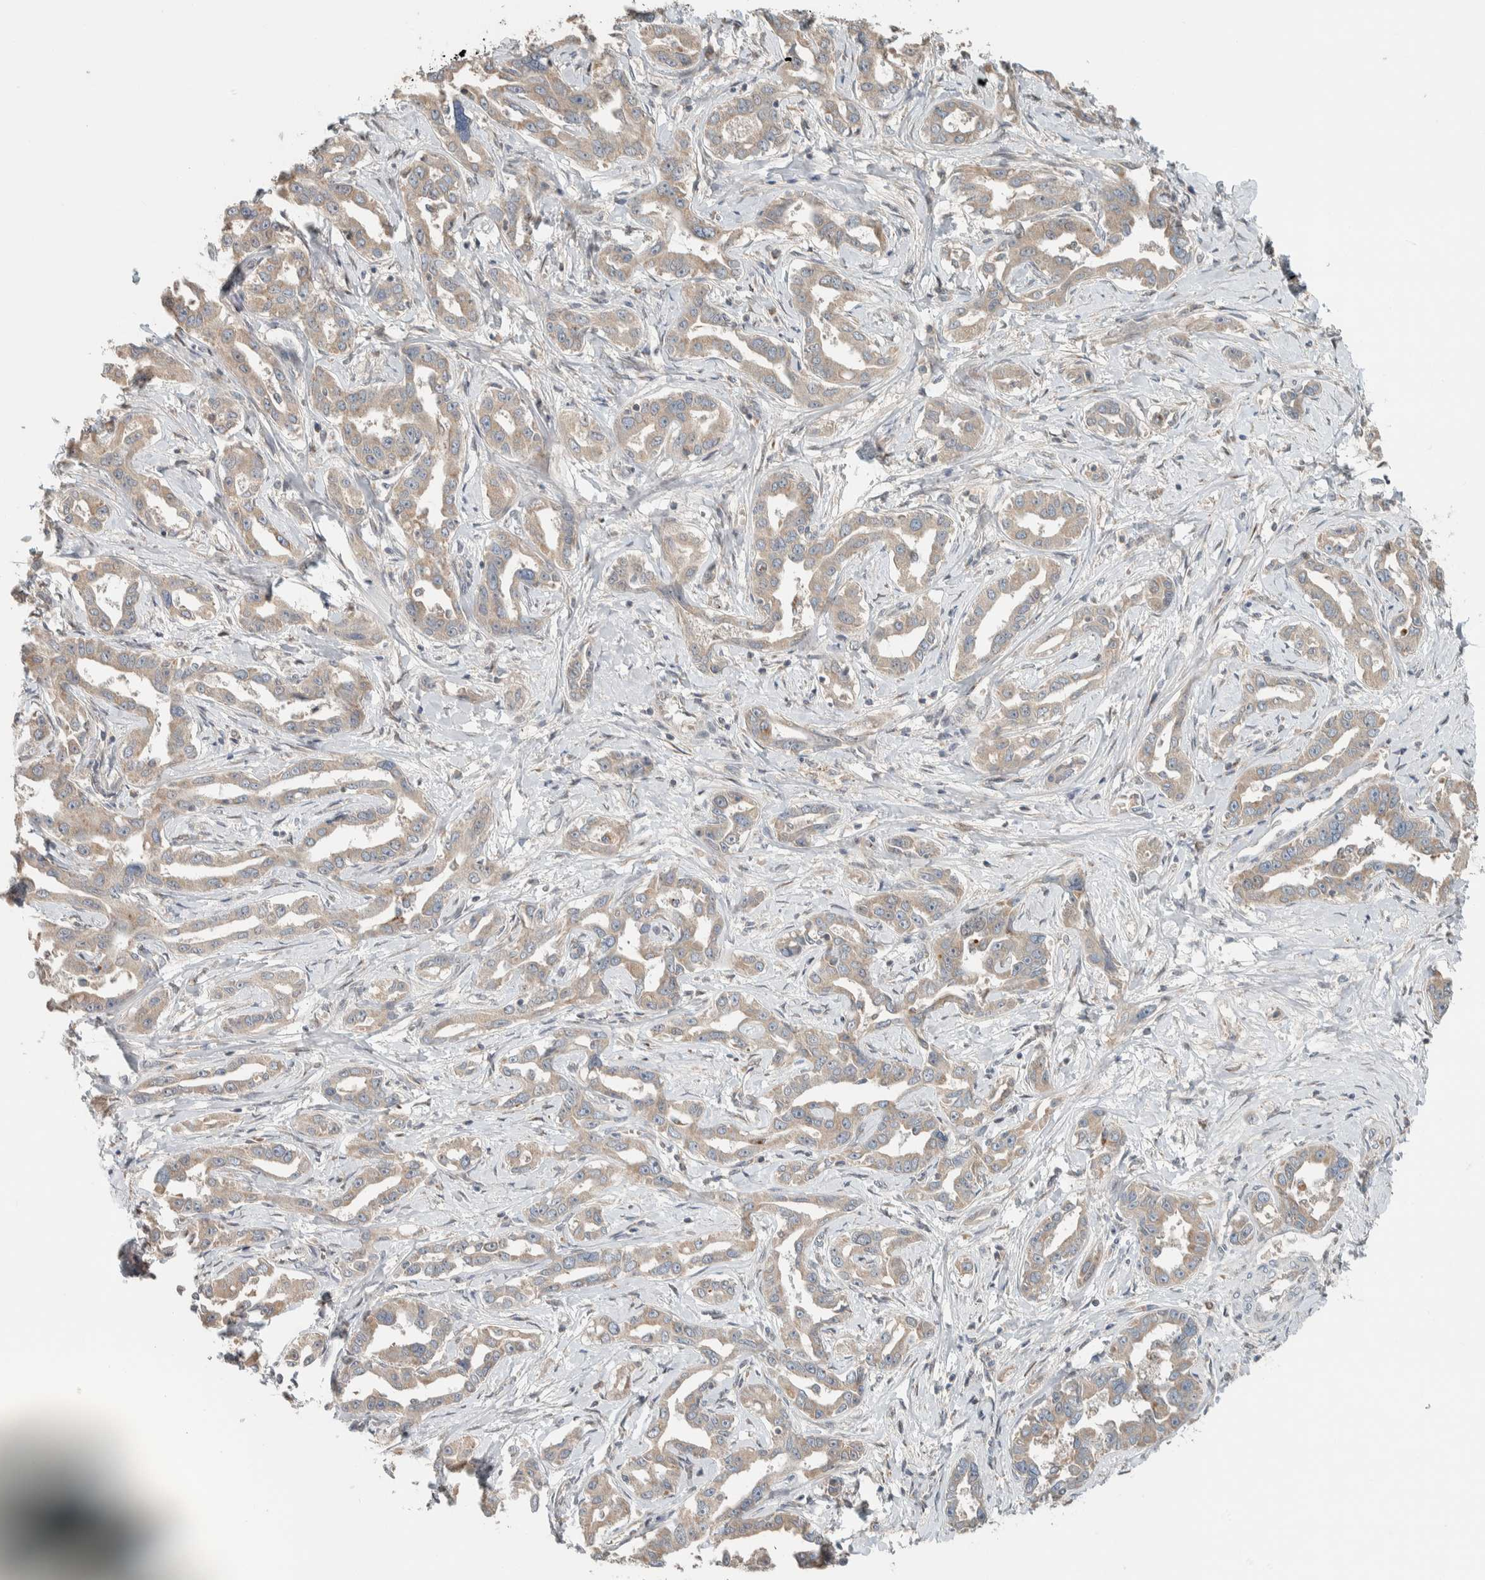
{"staining": {"intensity": "negative", "quantity": "none", "location": "none"}, "tissue": "liver cancer", "cell_type": "Tumor cells", "image_type": "cancer", "snomed": [{"axis": "morphology", "description": "Cholangiocarcinoma"}, {"axis": "topography", "description": "Liver"}], "caption": "Immunohistochemistry (IHC) image of liver cancer (cholangiocarcinoma) stained for a protein (brown), which displays no staining in tumor cells.", "gene": "NBR1", "patient": {"sex": "male", "age": 59}}